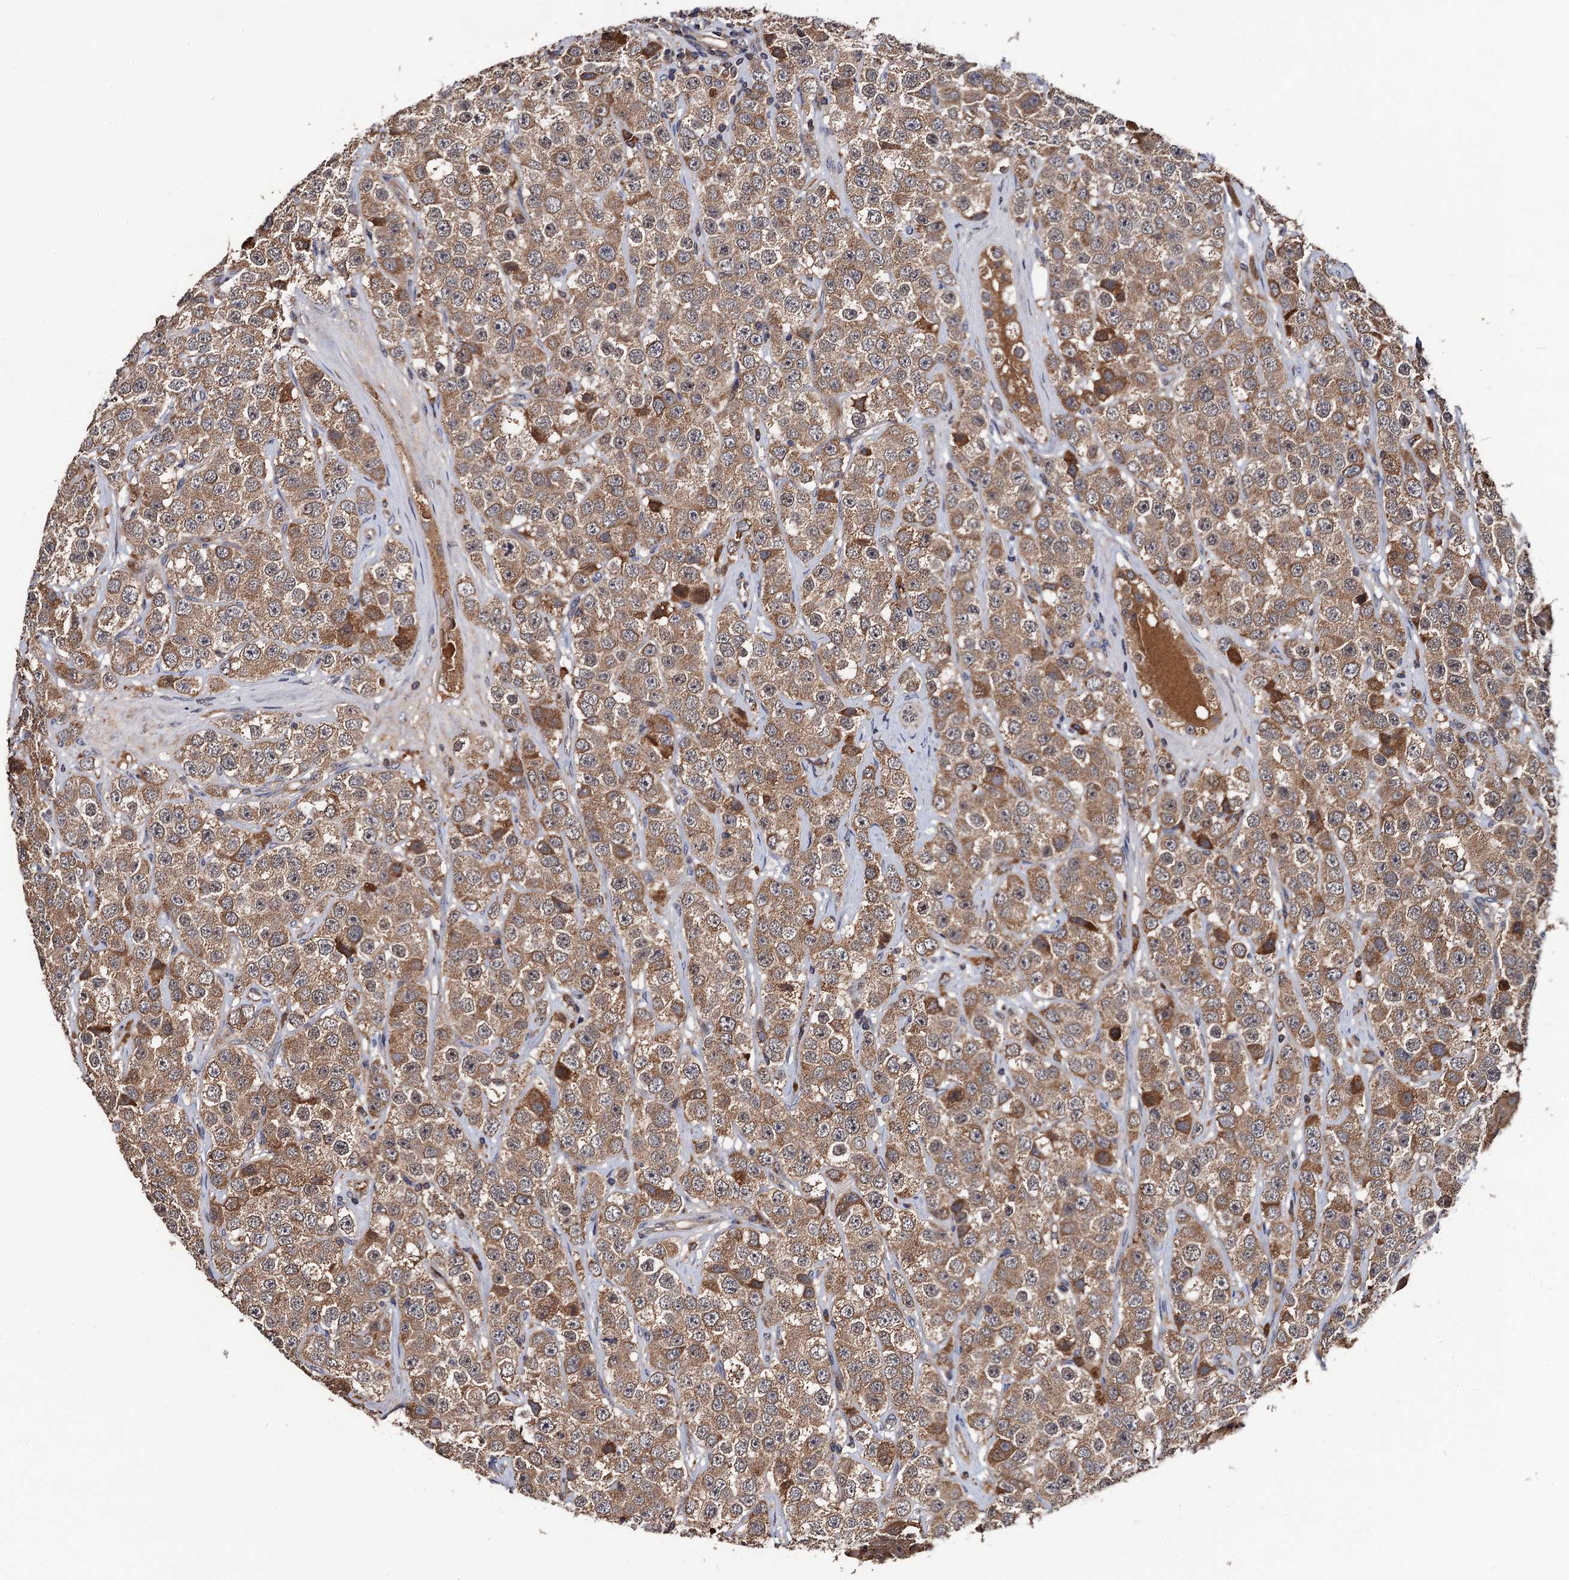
{"staining": {"intensity": "moderate", "quantity": ">75%", "location": "cytoplasmic/membranous"}, "tissue": "testis cancer", "cell_type": "Tumor cells", "image_type": "cancer", "snomed": [{"axis": "morphology", "description": "Seminoma, NOS"}, {"axis": "topography", "description": "Testis"}], "caption": "Protein staining demonstrates moderate cytoplasmic/membranous staining in approximately >75% of tumor cells in testis seminoma.", "gene": "RGS11", "patient": {"sex": "male", "age": 28}}